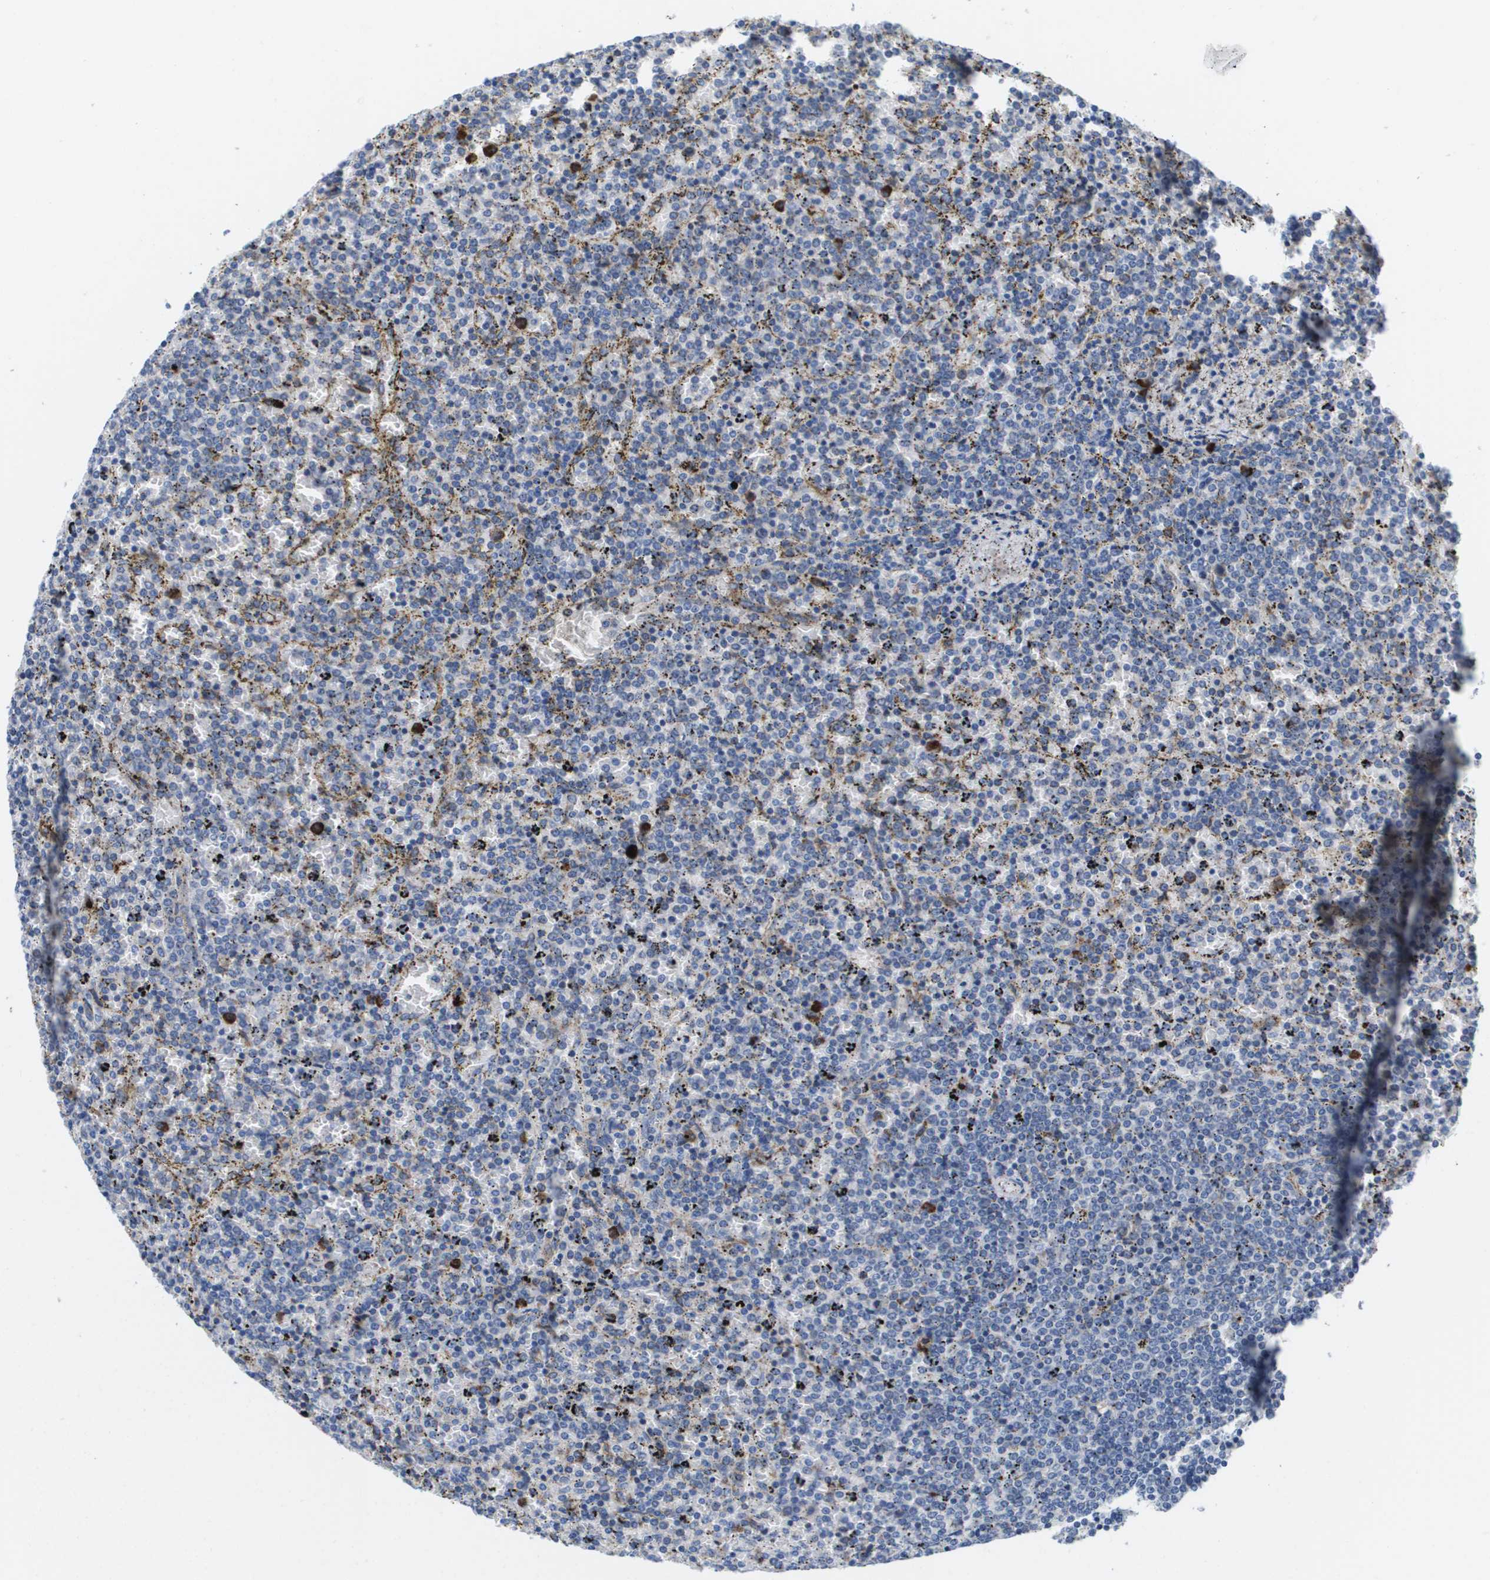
{"staining": {"intensity": "negative", "quantity": "none", "location": "none"}, "tissue": "lymphoma", "cell_type": "Tumor cells", "image_type": "cancer", "snomed": [{"axis": "morphology", "description": "Malignant lymphoma, non-Hodgkin's type, Low grade"}, {"axis": "topography", "description": "Spleen"}], "caption": "Tumor cells show no significant protein staining in low-grade malignant lymphoma, non-Hodgkin's type.", "gene": "CD3G", "patient": {"sex": "female", "age": 77}}